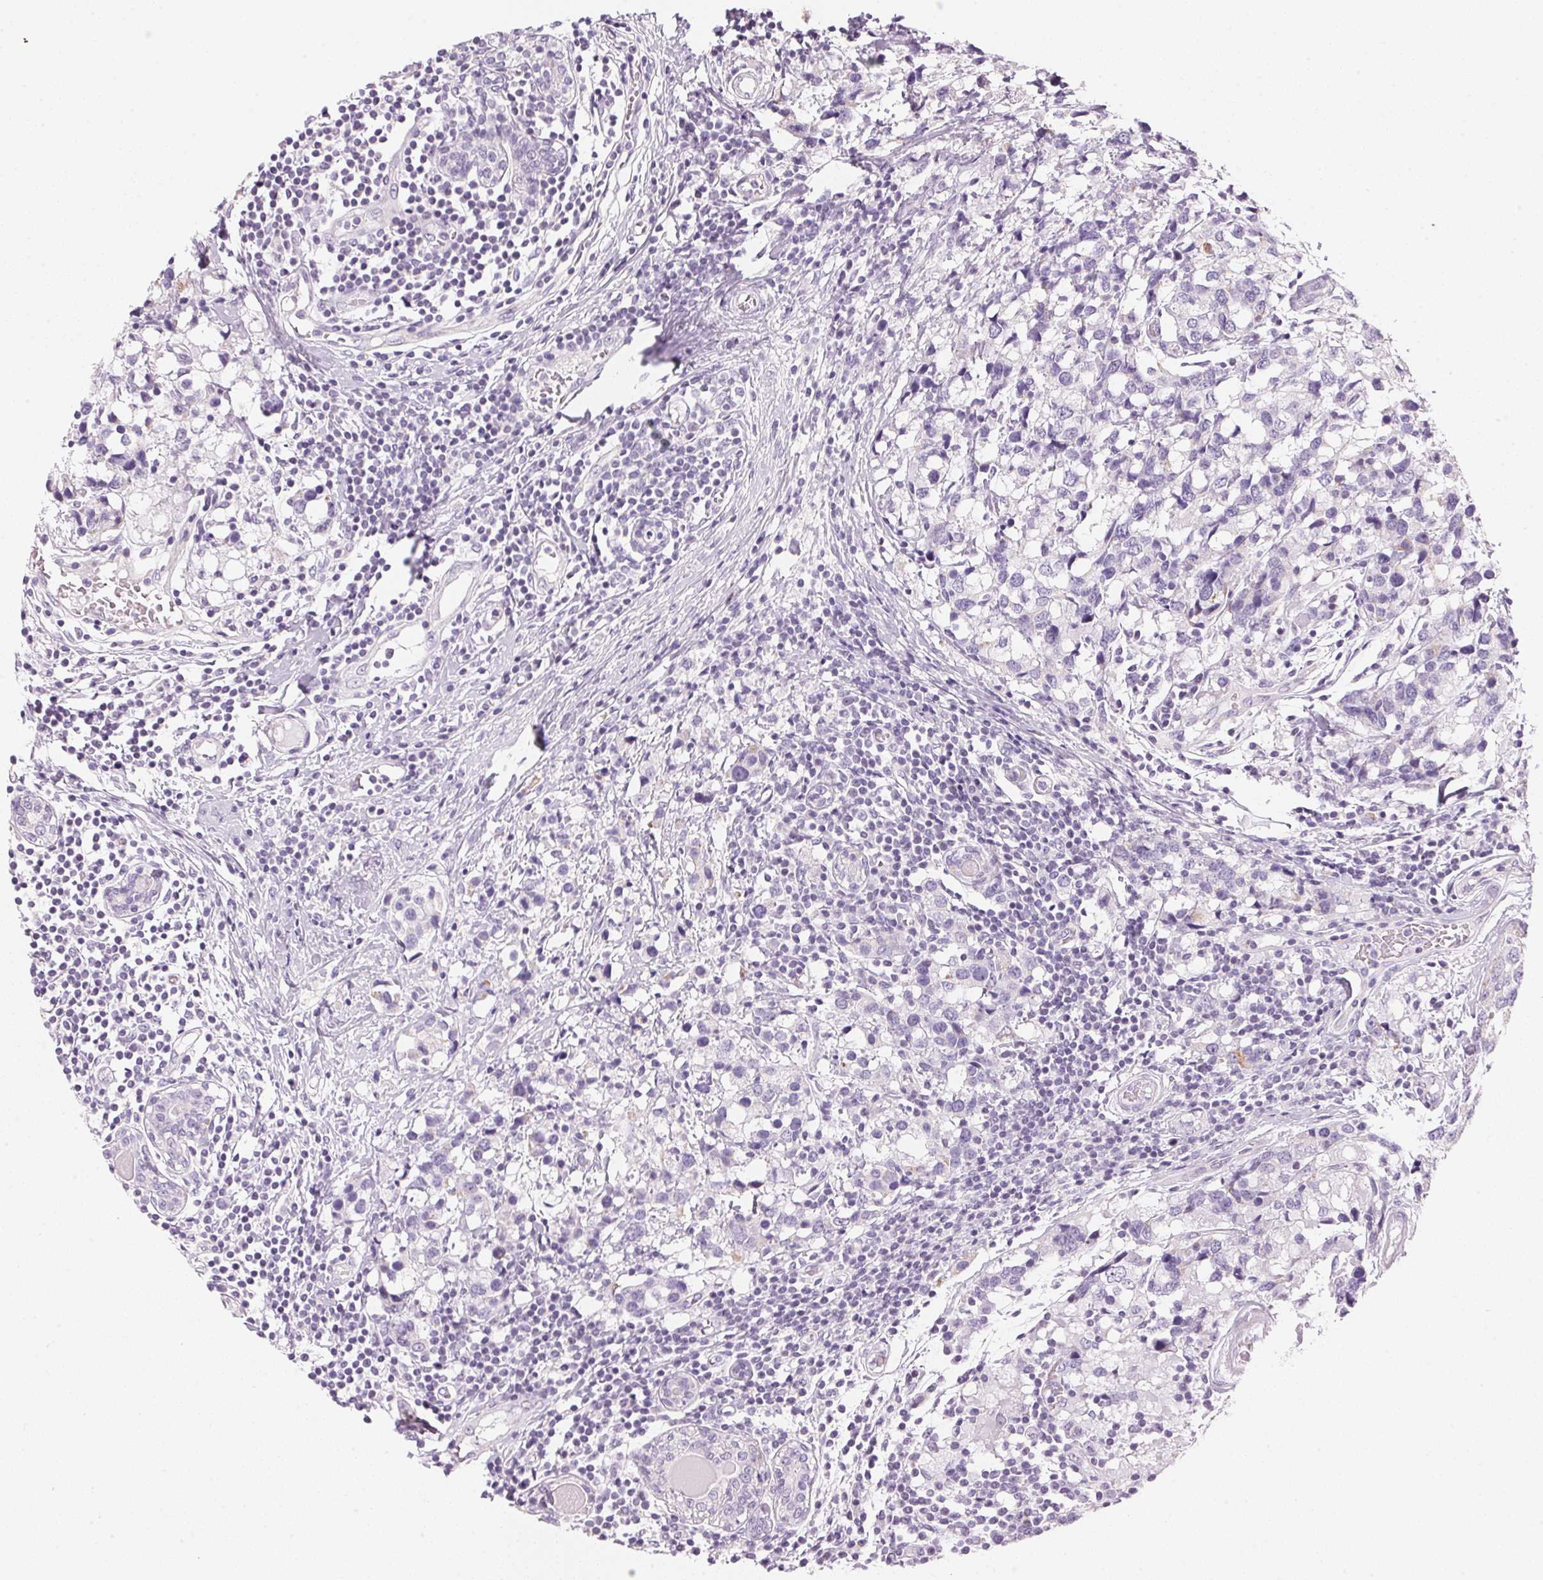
{"staining": {"intensity": "negative", "quantity": "none", "location": "none"}, "tissue": "breast cancer", "cell_type": "Tumor cells", "image_type": "cancer", "snomed": [{"axis": "morphology", "description": "Lobular carcinoma"}, {"axis": "topography", "description": "Breast"}], "caption": "High power microscopy micrograph of an IHC micrograph of breast cancer (lobular carcinoma), revealing no significant positivity in tumor cells.", "gene": "CYP11B1", "patient": {"sex": "female", "age": 59}}